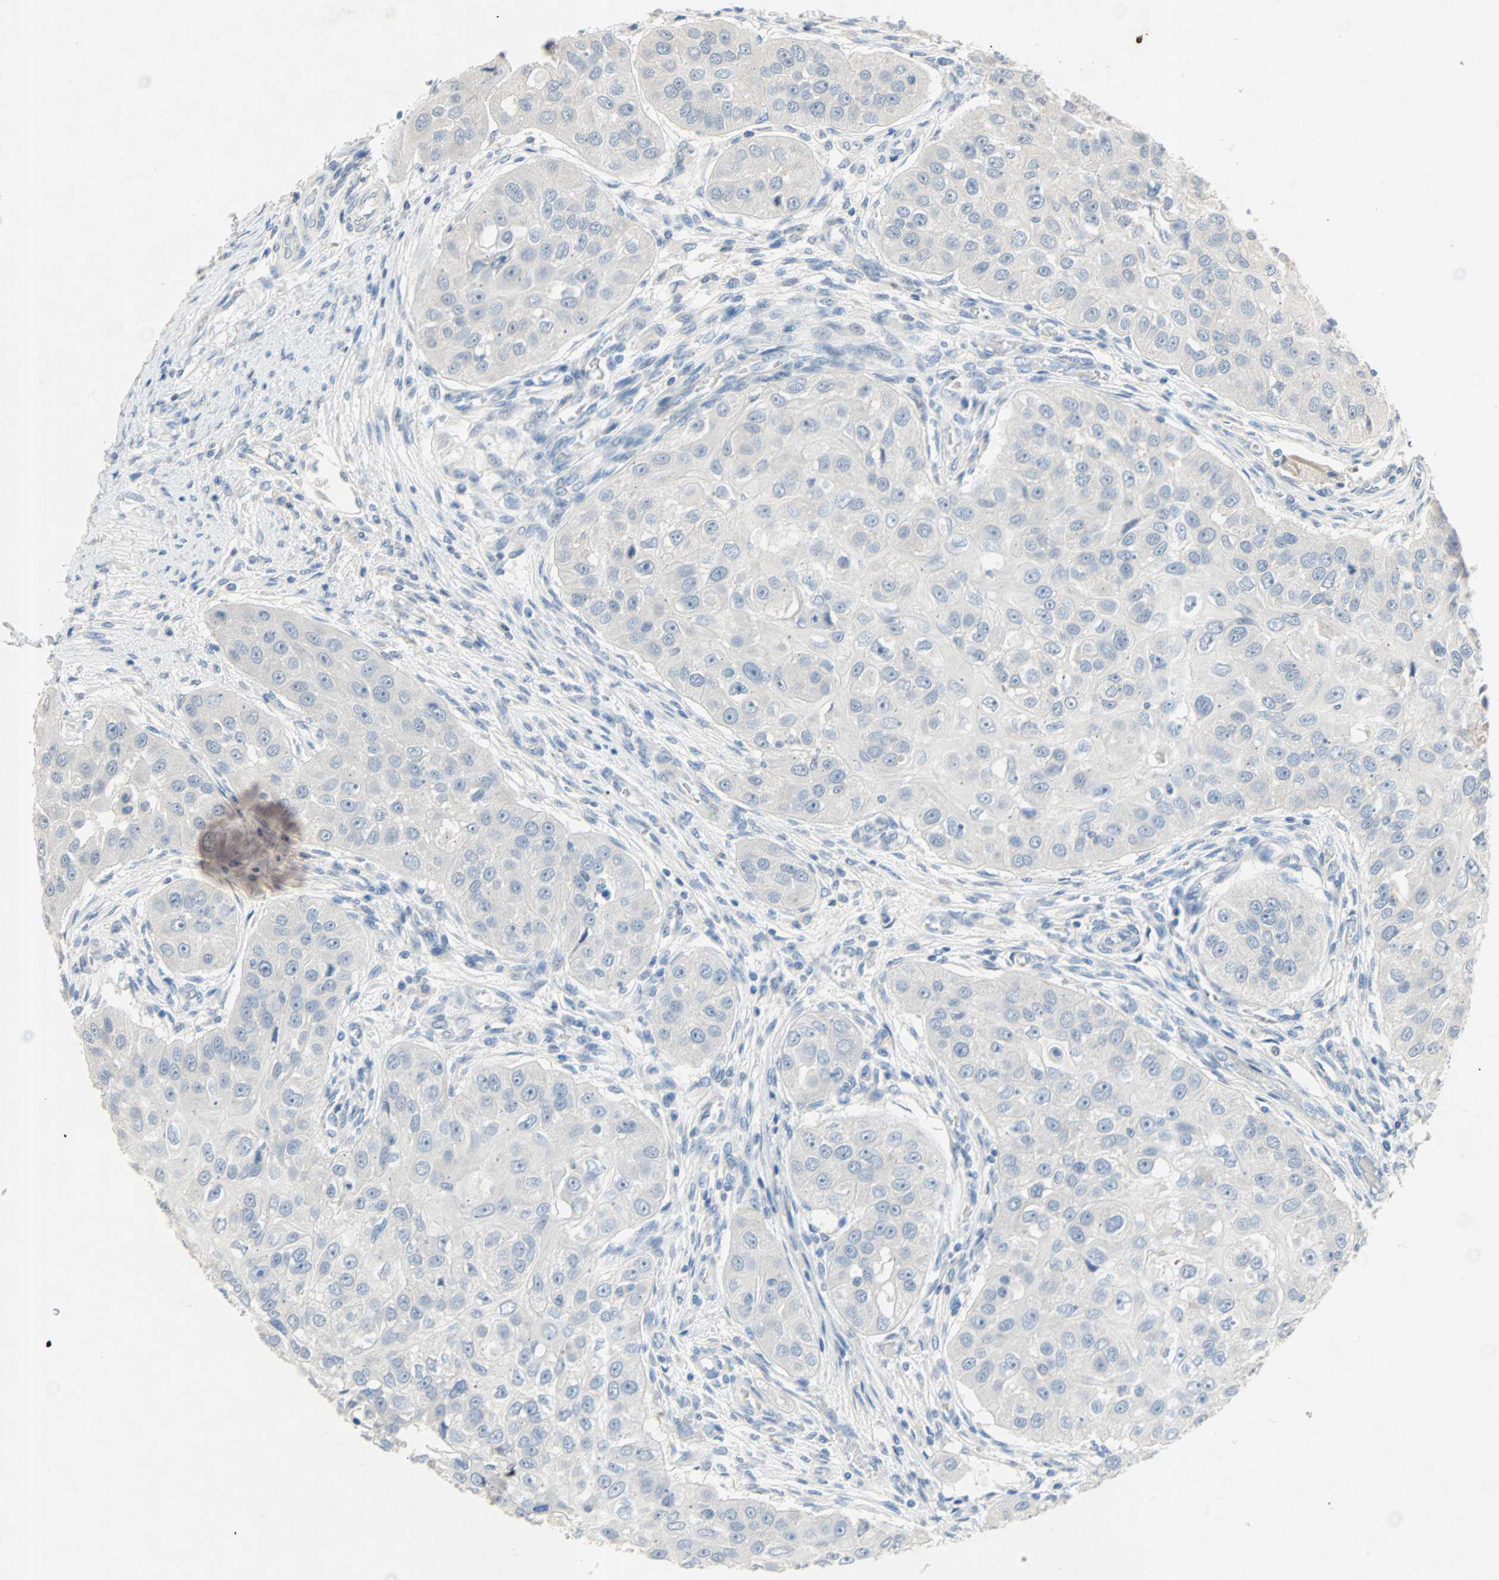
{"staining": {"intensity": "negative", "quantity": "none", "location": "none"}, "tissue": "head and neck cancer", "cell_type": "Tumor cells", "image_type": "cancer", "snomed": [{"axis": "morphology", "description": "Normal tissue, NOS"}, {"axis": "morphology", "description": "Squamous cell carcinoma, NOS"}, {"axis": "topography", "description": "Skeletal muscle"}, {"axis": "topography", "description": "Head-Neck"}], "caption": "Head and neck squamous cell carcinoma was stained to show a protein in brown. There is no significant staining in tumor cells.", "gene": "PCDHB2", "patient": {"sex": "male", "age": 51}}